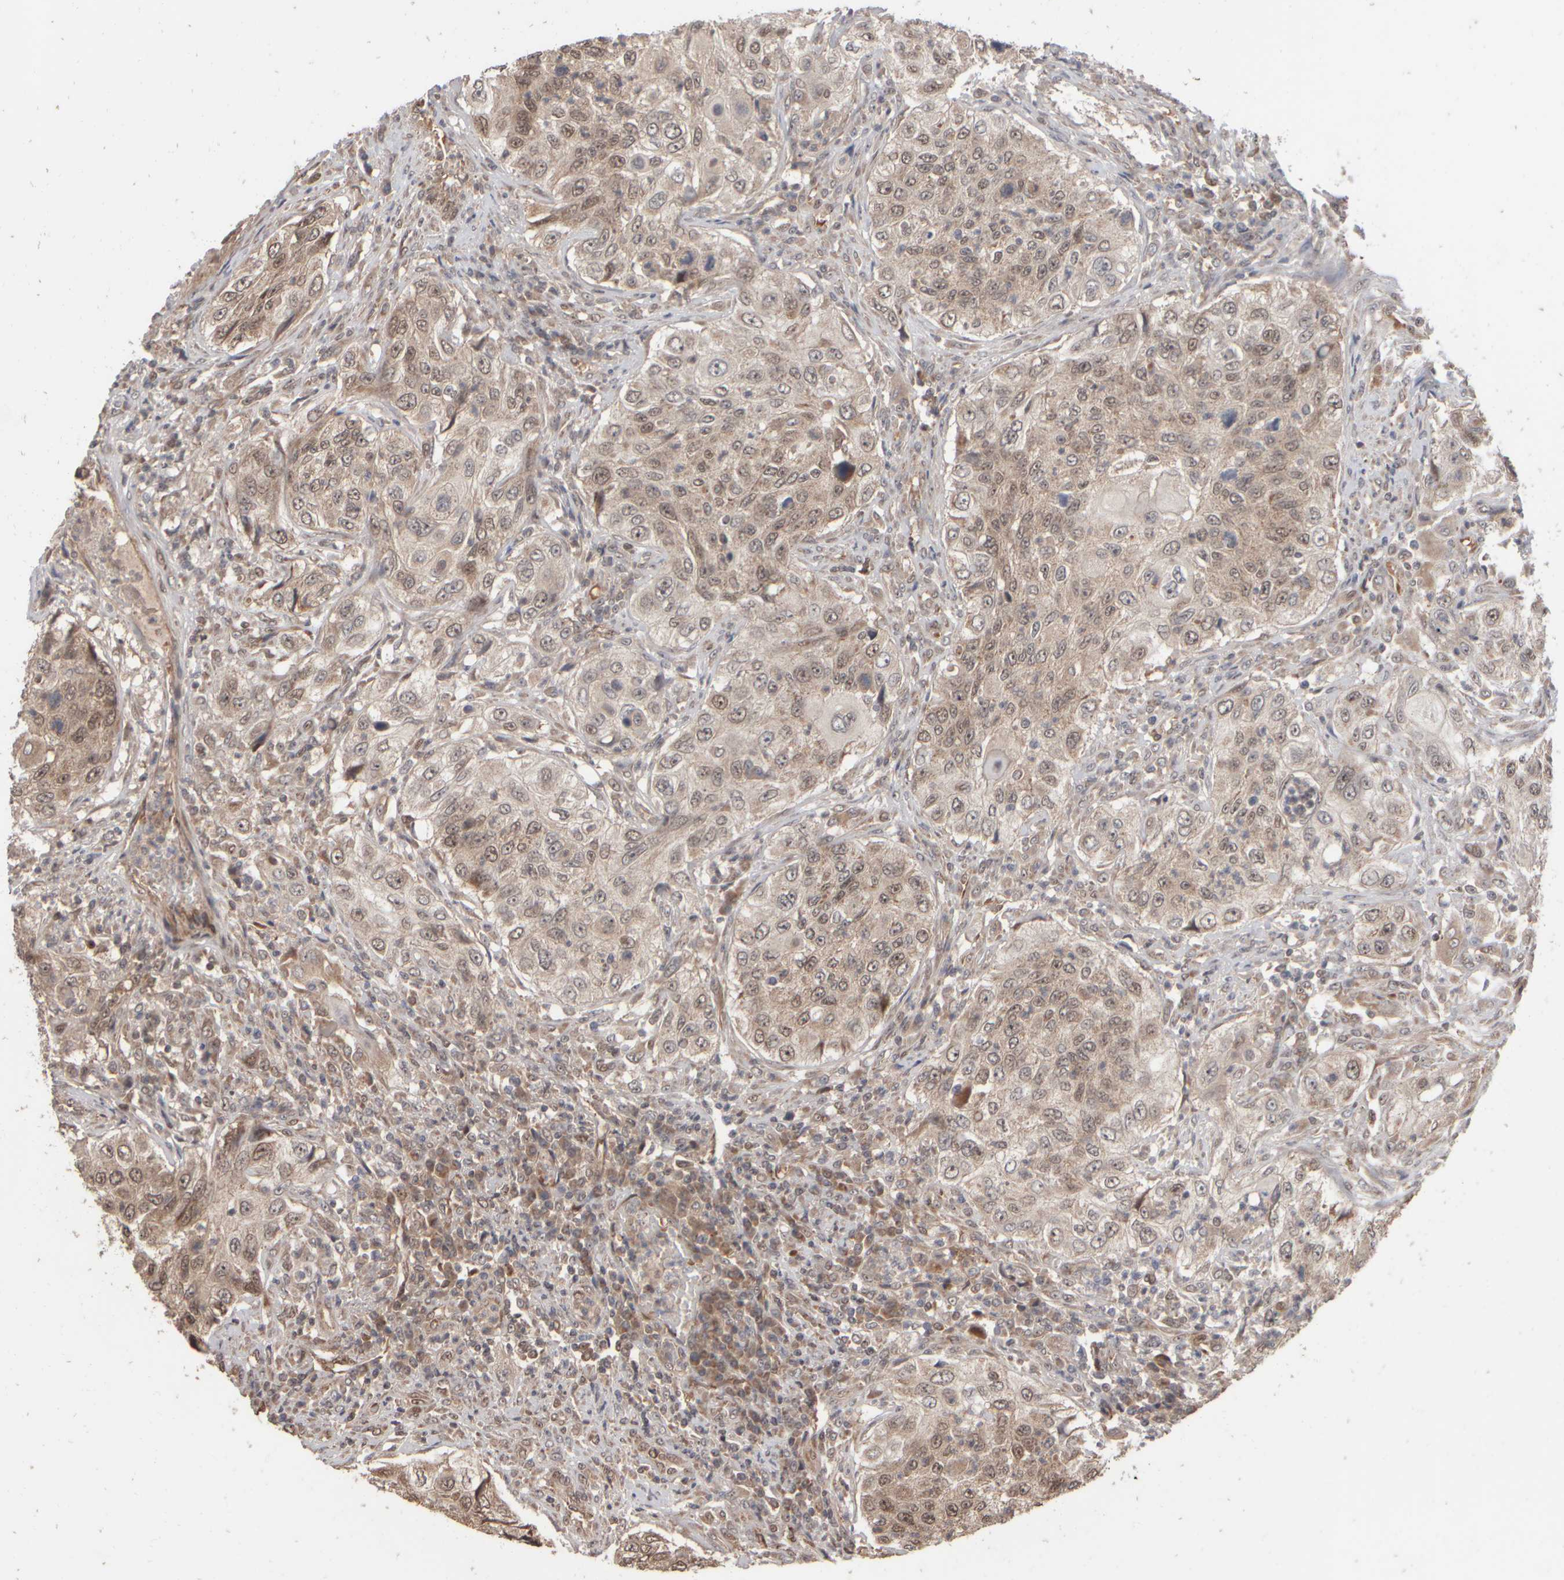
{"staining": {"intensity": "moderate", "quantity": "25%-75%", "location": "cytoplasmic/membranous,nuclear"}, "tissue": "urothelial cancer", "cell_type": "Tumor cells", "image_type": "cancer", "snomed": [{"axis": "morphology", "description": "Urothelial carcinoma, High grade"}, {"axis": "topography", "description": "Urinary bladder"}], "caption": "Immunohistochemistry of human high-grade urothelial carcinoma reveals medium levels of moderate cytoplasmic/membranous and nuclear positivity in about 25%-75% of tumor cells.", "gene": "ABHD11", "patient": {"sex": "female", "age": 60}}